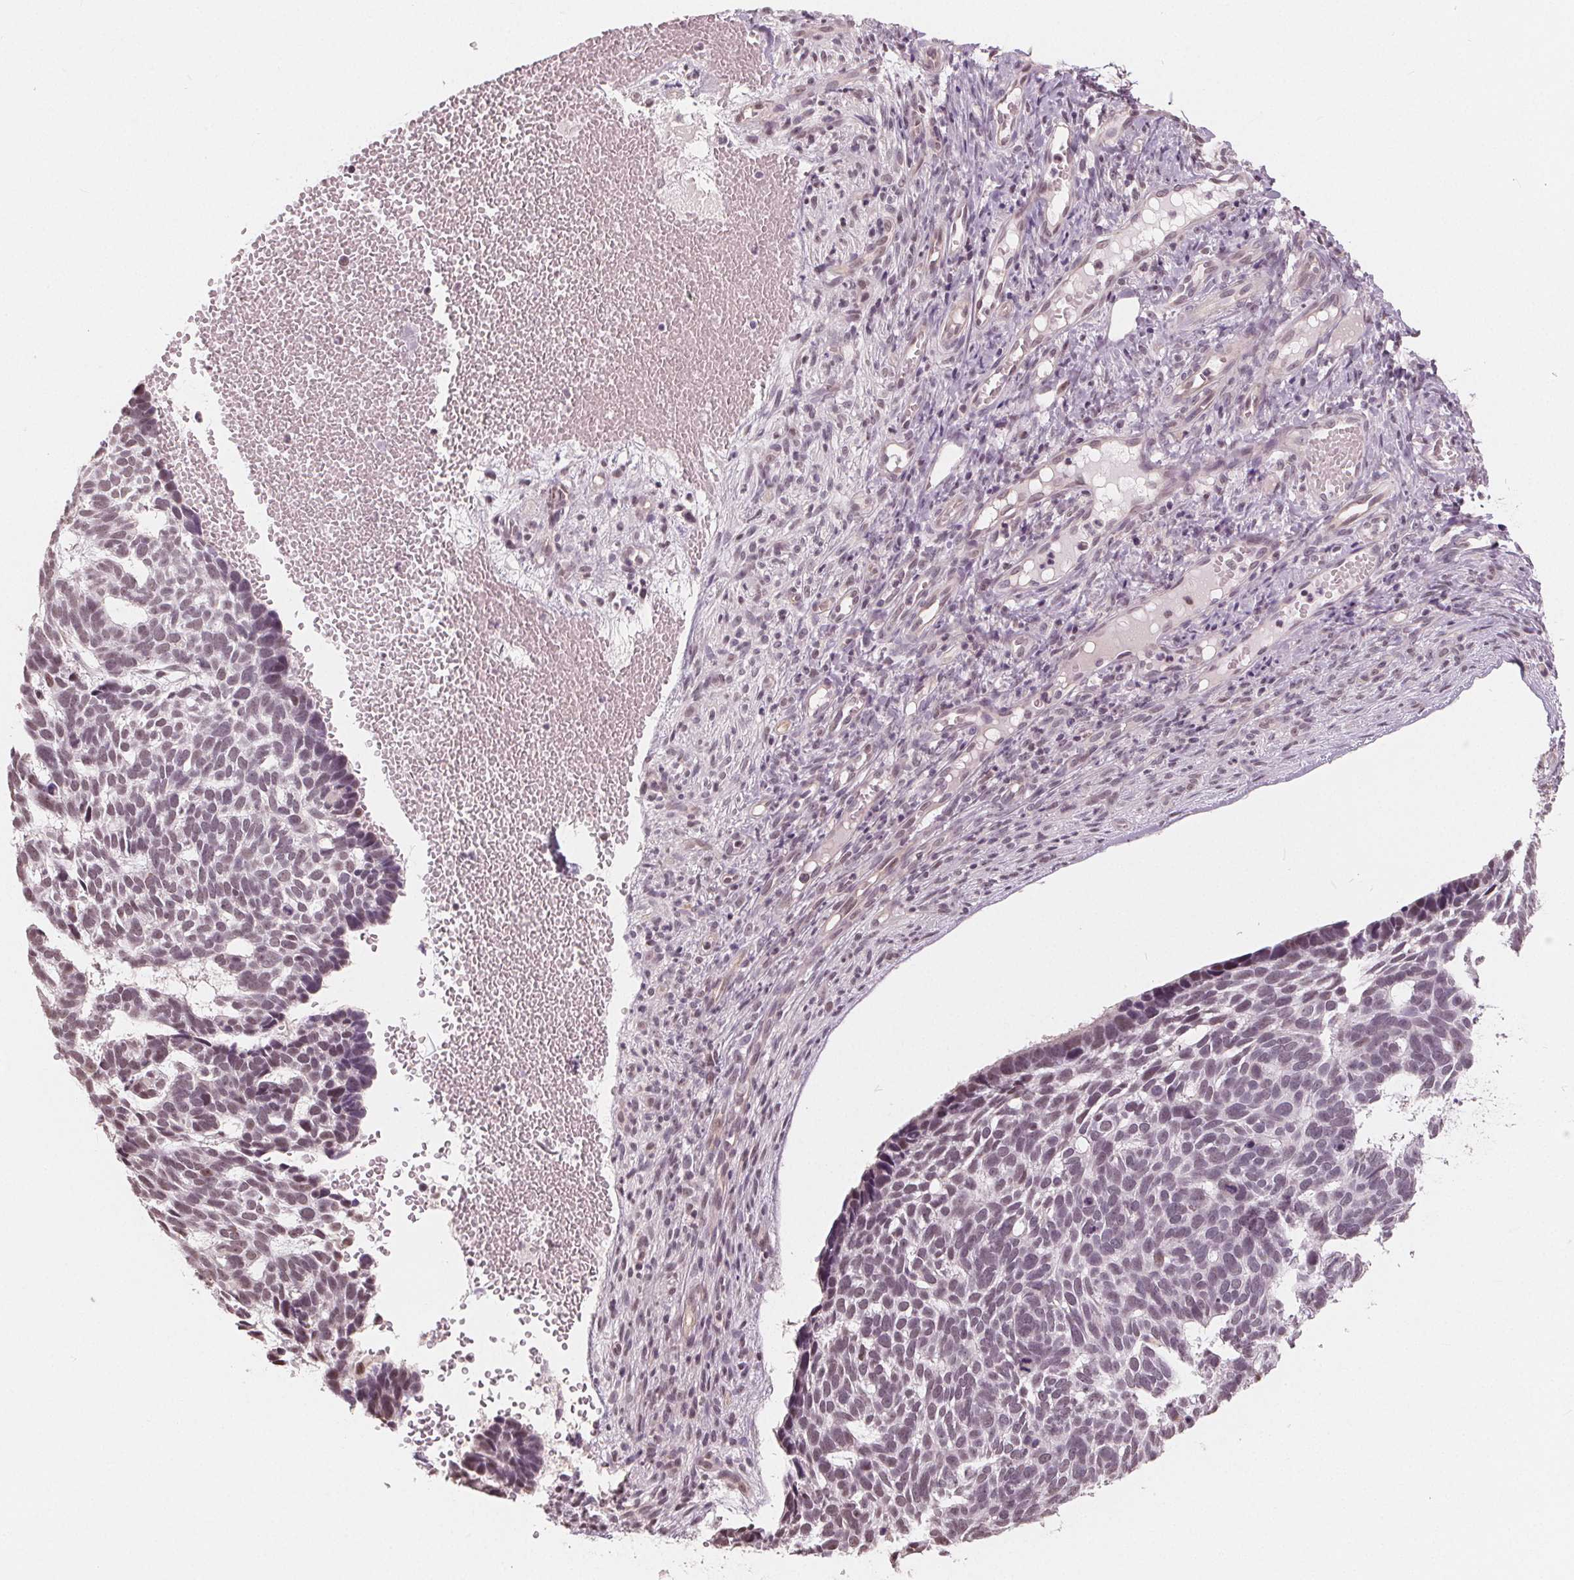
{"staining": {"intensity": "weak", "quantity": "25%-75%", "location": "nuclear"}, "tissue": "skin cancer", "cell_type": "Tumor cells", "image_type": "cancer", "snomed": [{"axis": "morphology", "description": "Basal cell carcinoma"}, {"axis": "topography", "description": "Skin"}], "caption": "Human basal cell carcinoma (skin) stained with a protein marker displays weak staining in tumor cells.", "gene": "NUP210L", "patient": {"sex": "male", "age": 78}}